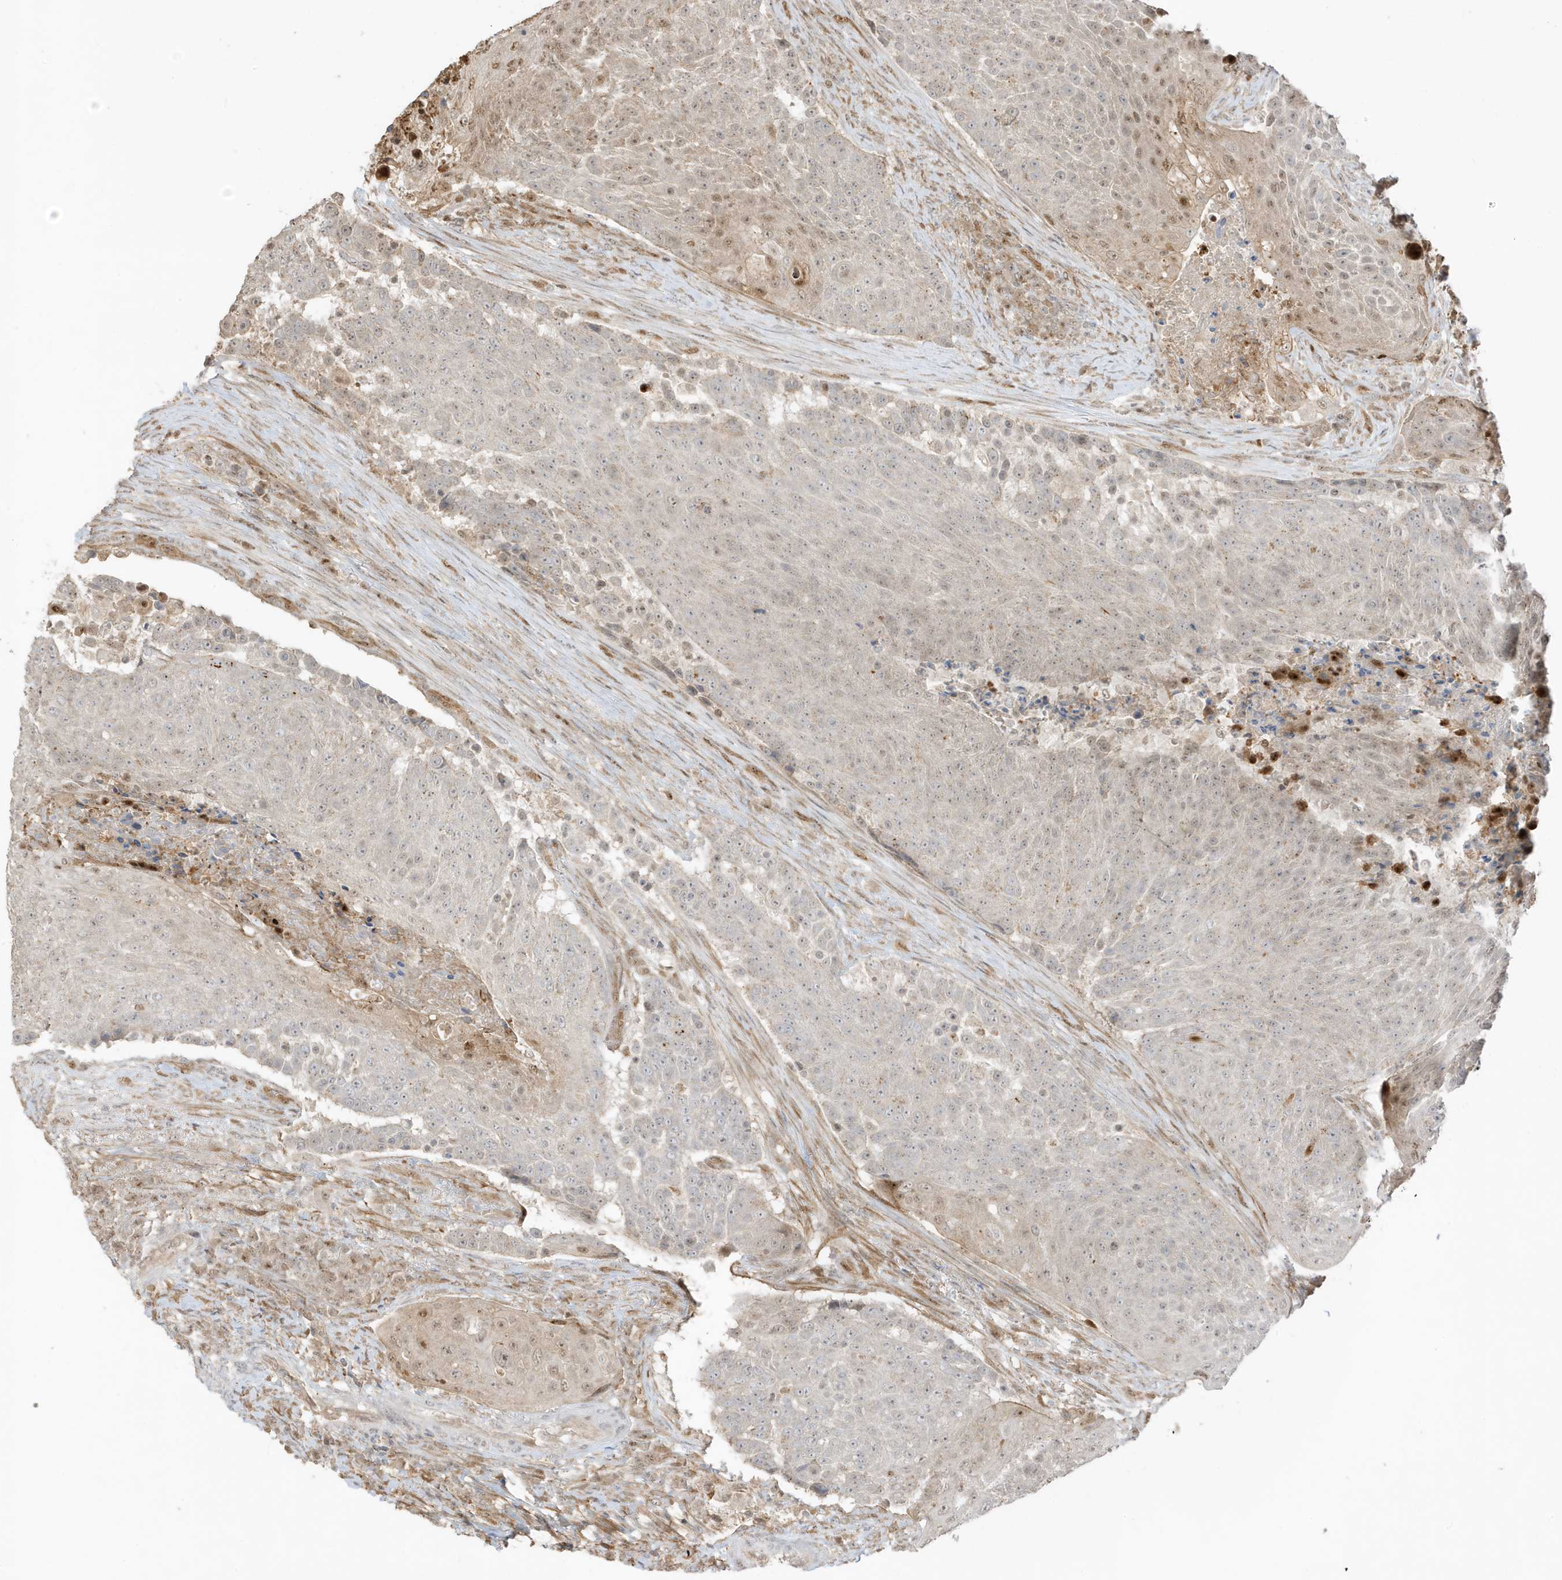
{"staining": {"intensity": "weak", "quantity": "<25%", "location": "nuclear"}, "tissue": "urothelial cancer", "cell_type": "Tumor cells", "image_type": "cancer", "snomed": [{"axis": "morphology", "description": "Urothelial carcinoma, High grade"}, {"axis": "topography", "description": "Urinary bladder"}], "caption": "A high-resolution micrograph shows immunohistochemistry staining of urothelial cancer, which exhibits no significant positivity in tumor cells.", "gene": "ZBTB41", "patient": {"sex": "female", "age": 63}}